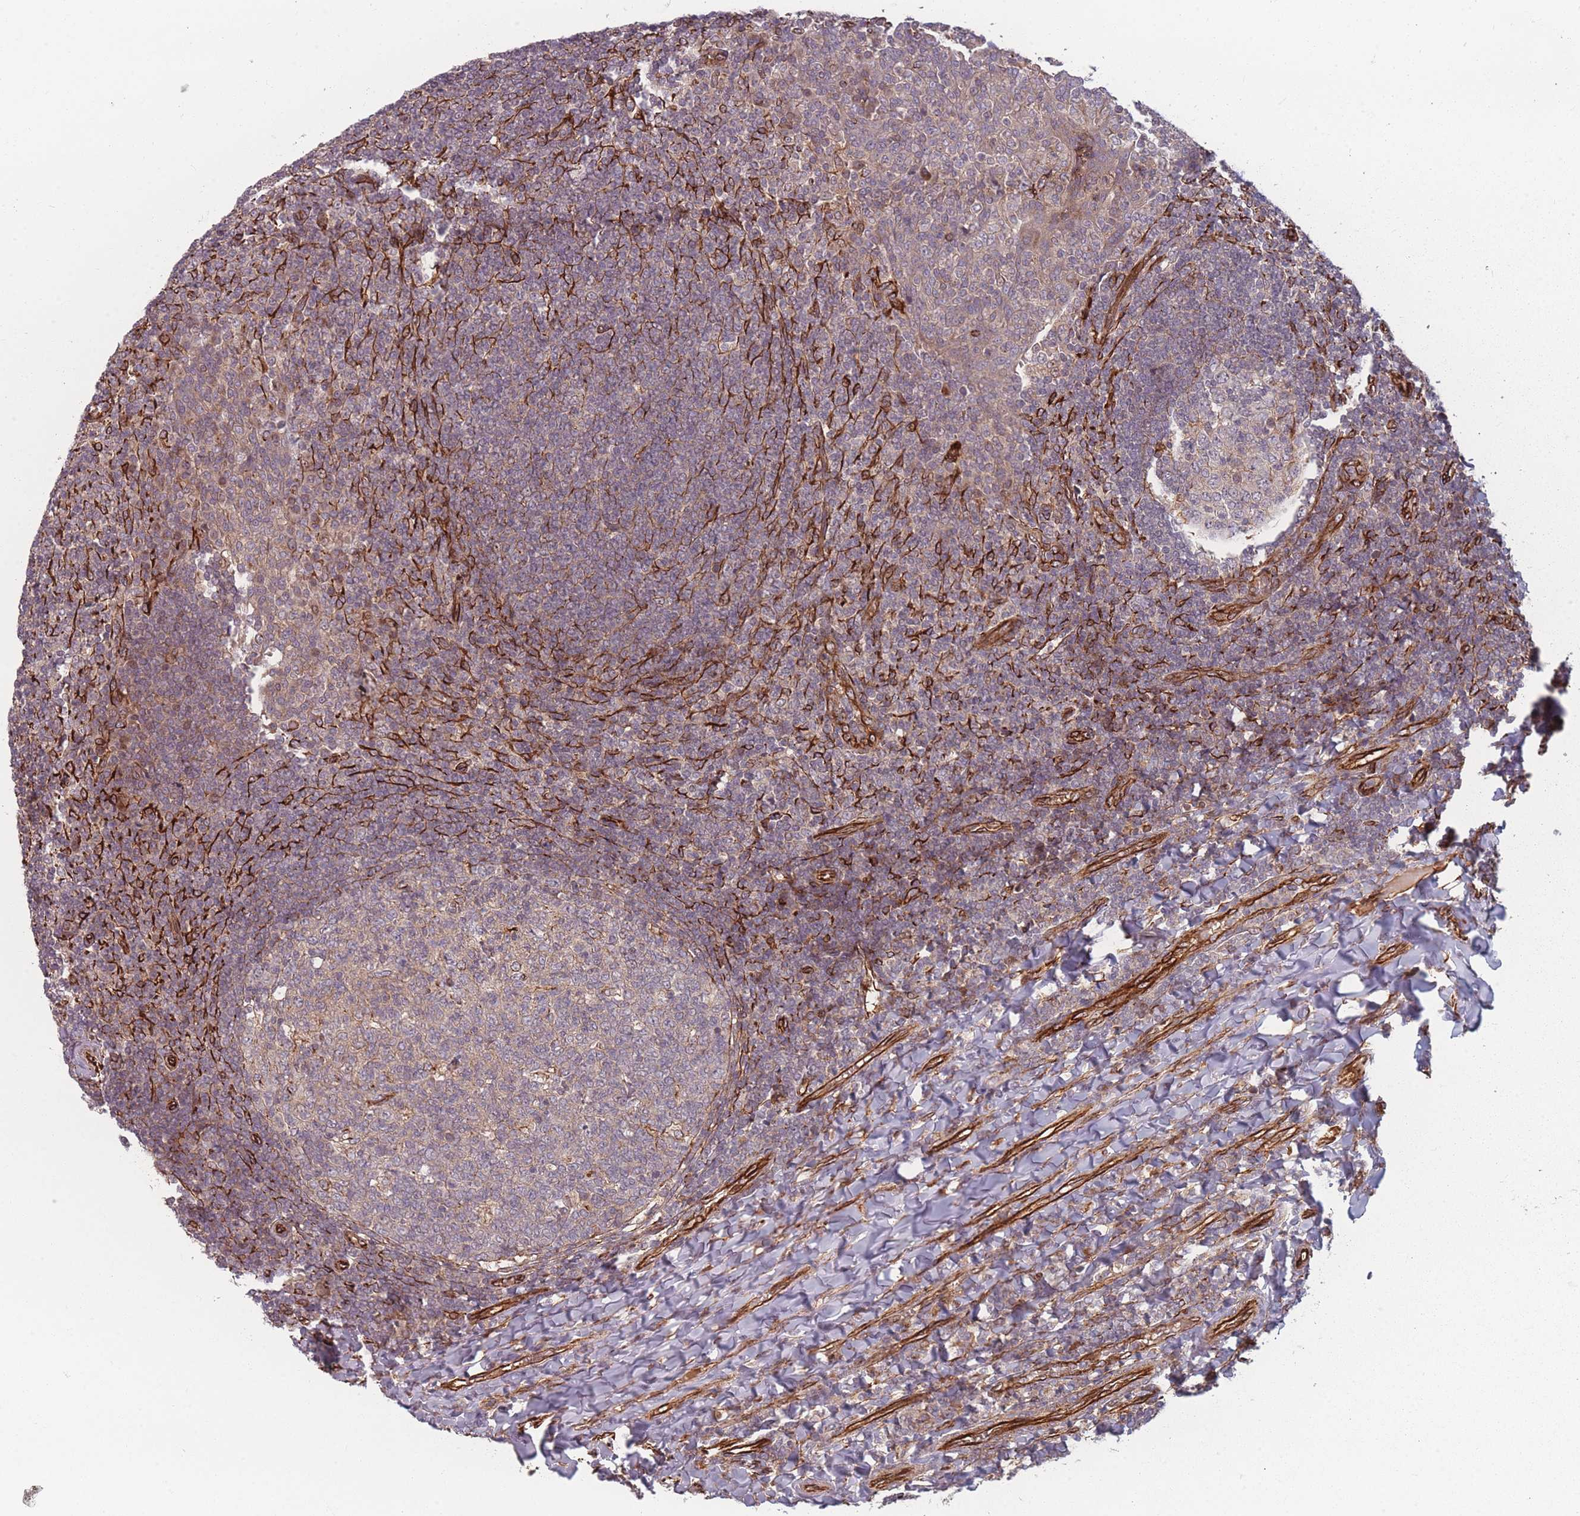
{"staining": {"intensity": "weak", "quantity": "<25%", "location": "cytoplasmic/membranous"}, "tissue": "tonsil", "cell_type": "Germinal center cells", "image_type": "normal", "snomed": [{"axis": "morphology", "description": "Normal tissue, NOS"}, {"axis": "topography", "description": "Tonsil"}], "caption": "The photomicrograph shows no staining of germinal center cells in benign tonsil. The staining is performed using DAB (3,3'-diaminobenzidine) brown chromogen with nuclei counter-stained in using hematoxylin.", "gene": "EEF1AKMT2", "patient": {"sex": "female", "age": 19}}